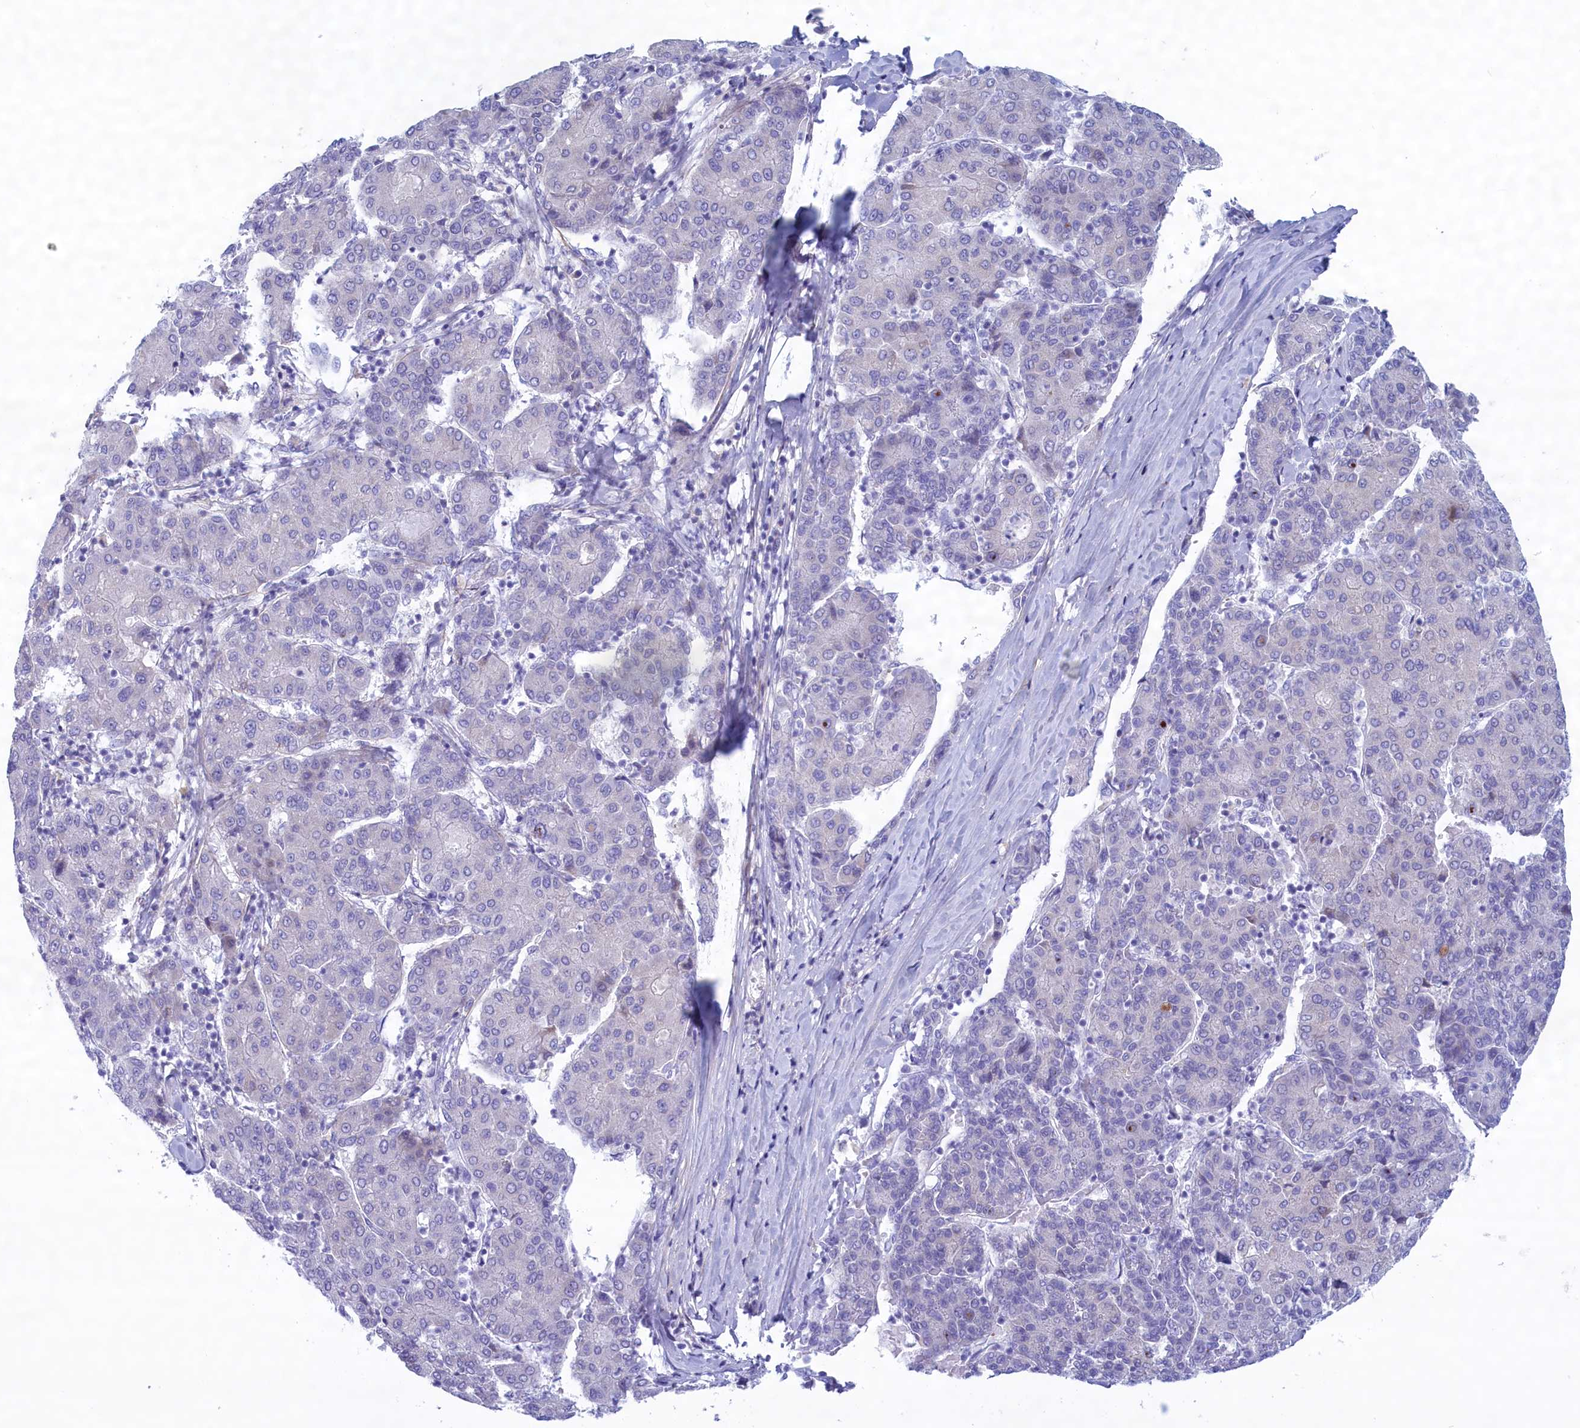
{"staining": {"intensity": "negative", "quantity": "none", "location": "none"}, "tissue": "liver cancer", "cell_type": "Tumor cells", "image_type": "cancer", "snomed": [{"axis": "morphology", "description": "Carcinoma, Hepatocellular, NOS"}, {"axis": "topography", "description": "Liver"}], "caption": "A photomicrograph of human liver cancer (hepatocellular carcinoma) is negative for staining in tumor cells.", "gene": "MPV17L2", "patient": {"sex": "male", "age": 65}}